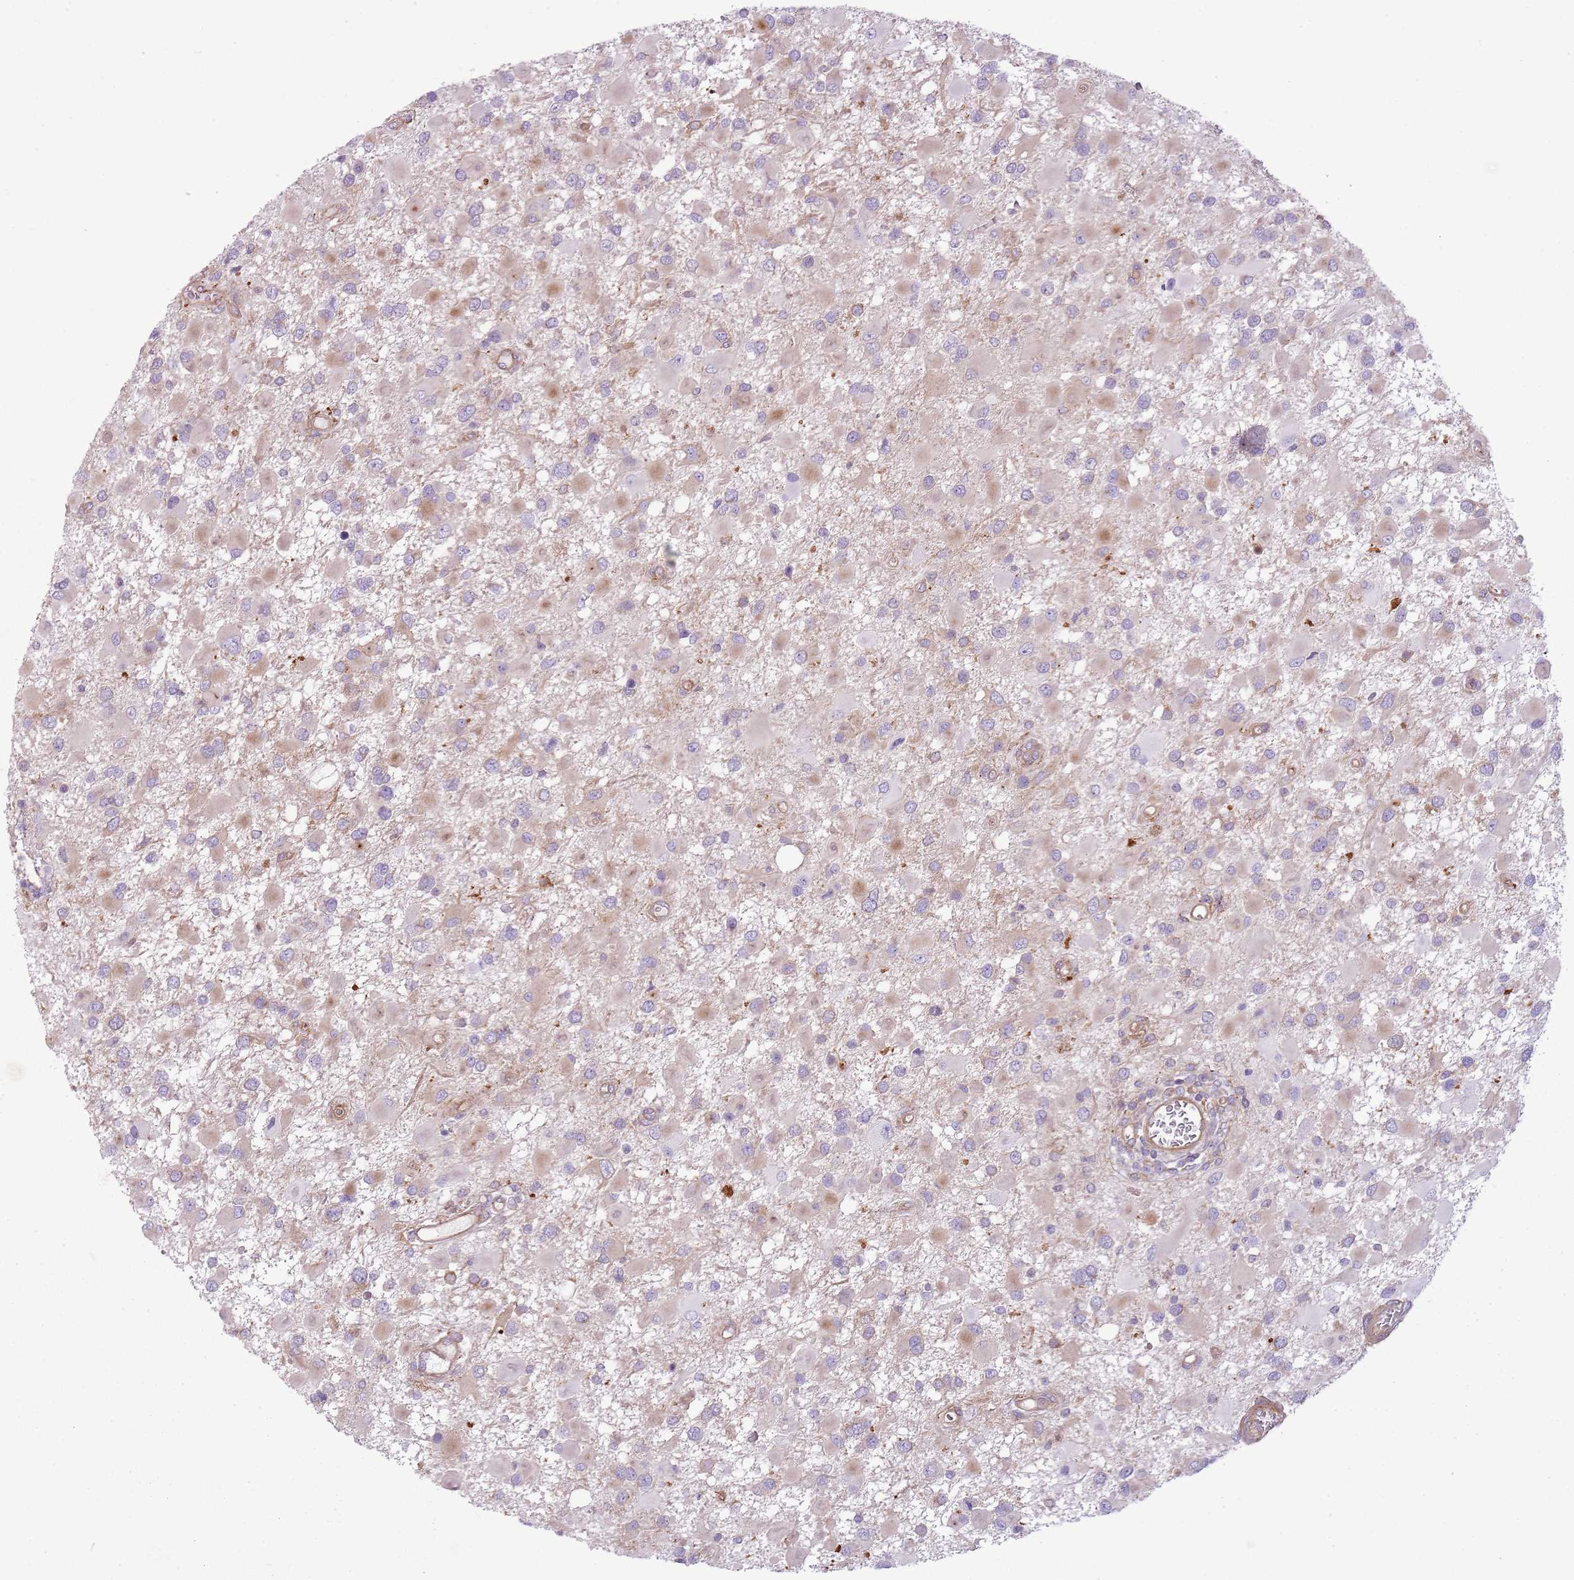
{"staining": {"intensity": "weak", "quantity": "25%-75%", "location": "cytoplasmic/membranous"}, "tissue": "glioma", "cell_type": "Tumor cells", "image_type": "cancer", "snomed": [{"axis": "morphology", "description": "Glioma, malignant, High grade"}, {"axis": "topography", "description": "Brain"}], "caption": "A brown stain highlights weak cytoplasmic/membranous expression of a protein in glioma tumor cells.", "gene": "SNX1", "patient": {"sex": "male", "age": 53}}